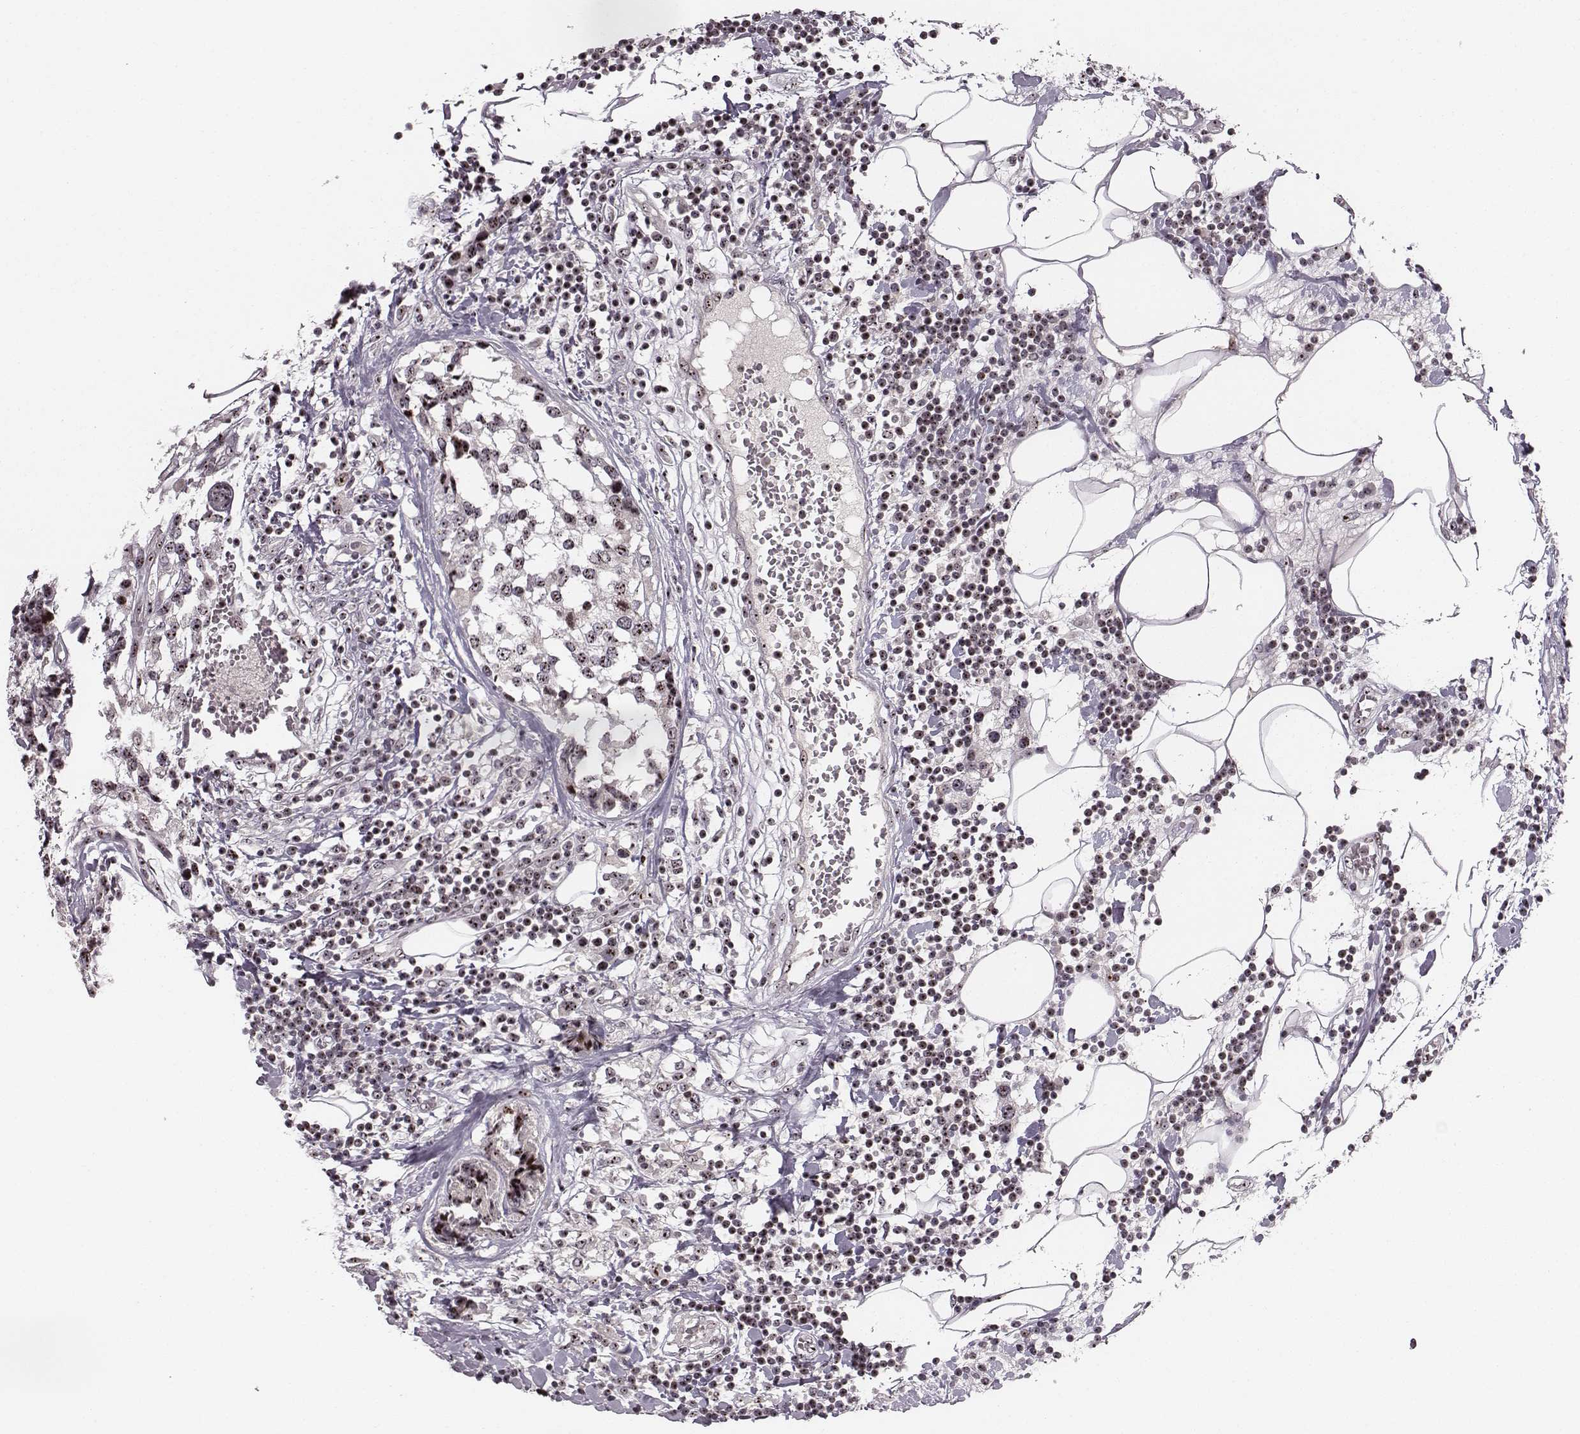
{"staining": {"intensity": "moderate", "quantity": ">75%", "location": "nuclear"}, "tissue": "breast cancer", "cell_type": "Tumor cells", "image_type": "cancer", "snomed": [{"axis": "morphology", "description": "Lobular carcinoma"}, {"axis": "topography", "description": "Breast"}], "caption": "DAB (3,3'-diaminobenzidine) immunohistochemical staining of lobular carcinoma (breast) reveals moderate nuclear protein staining in about >75% of tumor cells. (DAB IHC, brown staining for protein, blue staining for nuclei).", "gene": "NOP56", "patient": {"sex": "female", "age": 59}}